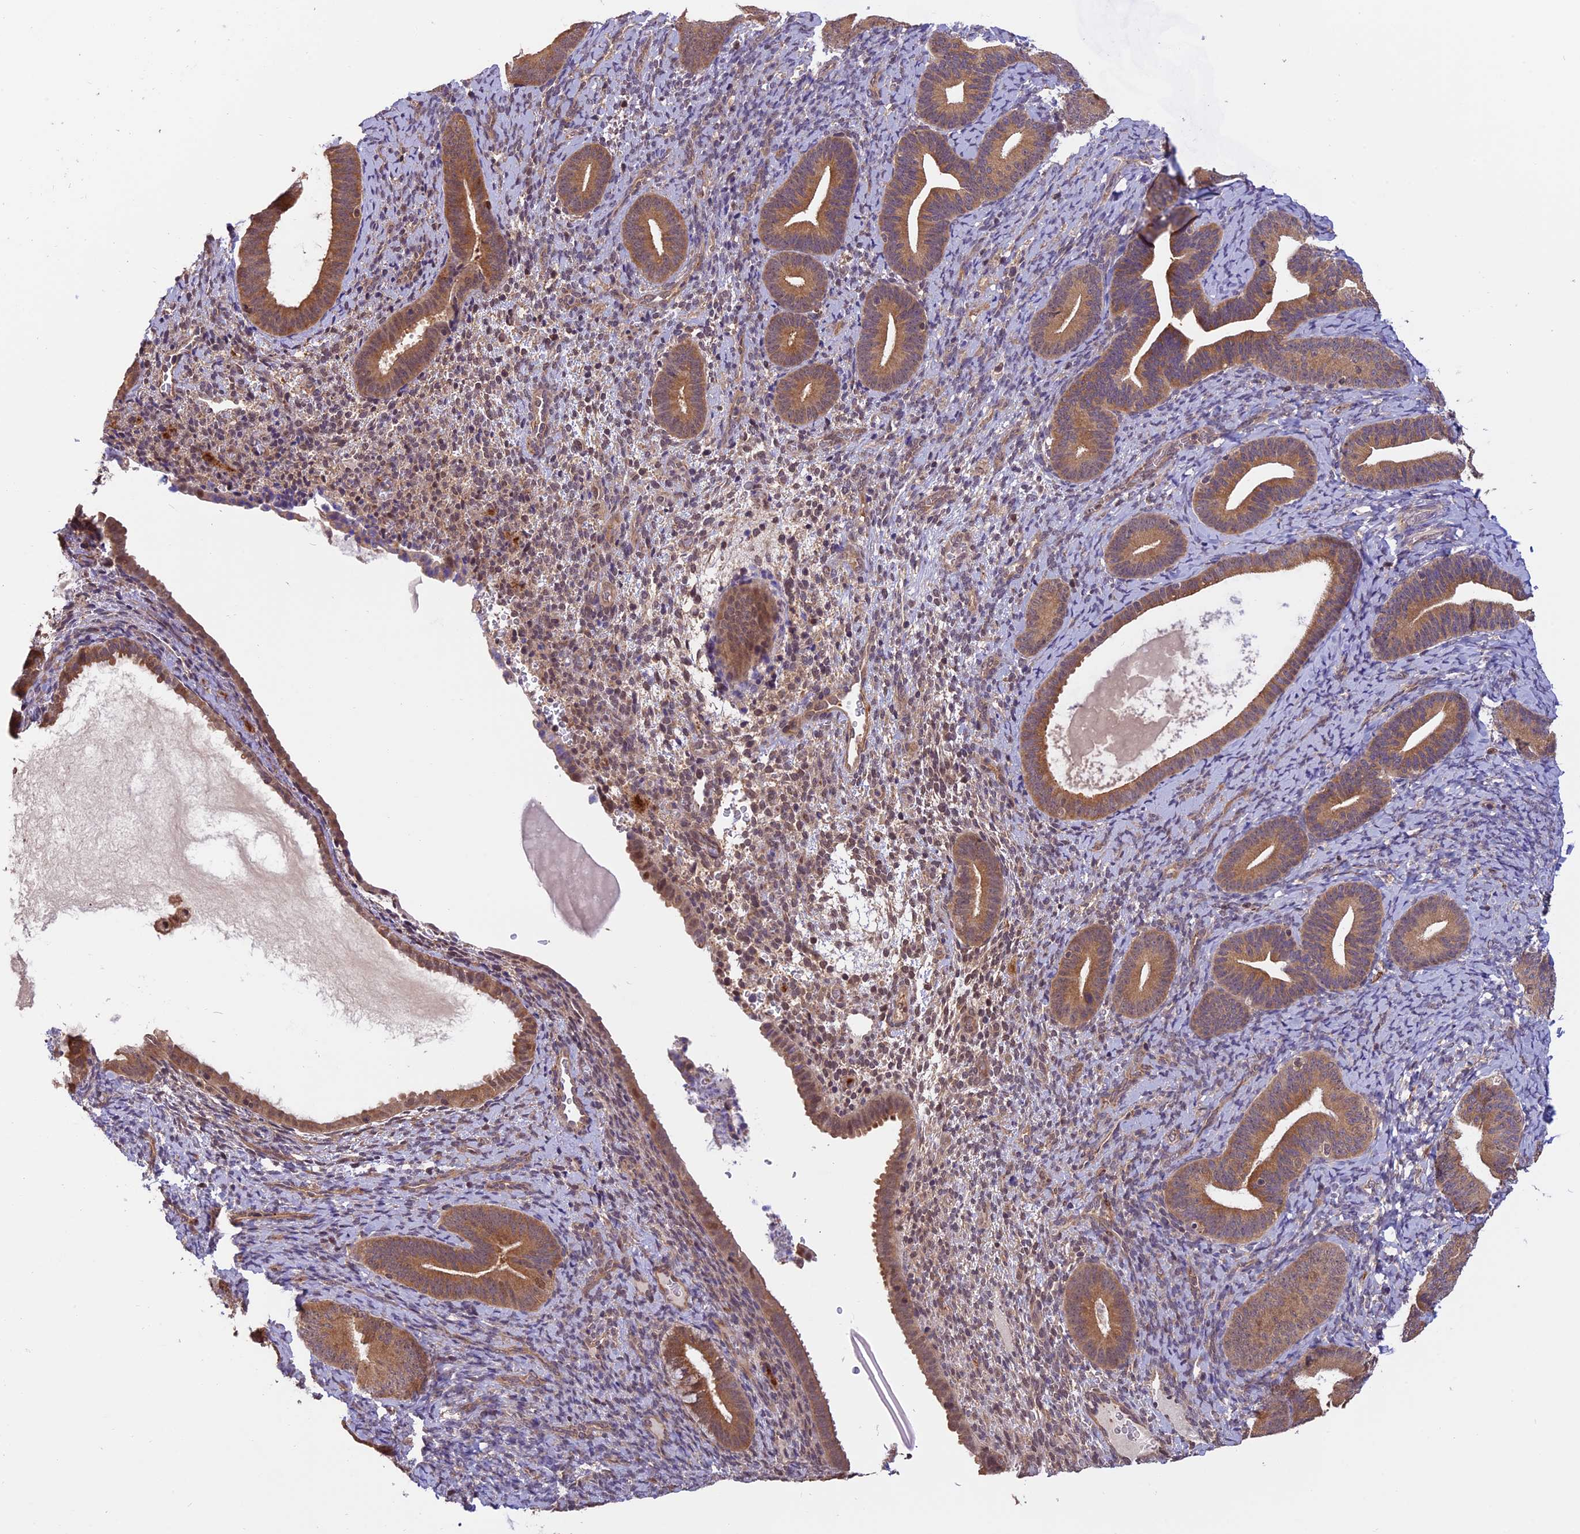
{"staining": {"intensity": "moderate", "quantity": "<25%", "location": "cytoplasmic/membranous,nuclear"}, "tissue": "endometrium", "cell_type": "Cells in endometrial stroma", "image_type": "normal", "snomed": [{"axis": "morphology", "description": "Normal tissue, NOS"}, {"axis": "topography", "description": "Endometrium"}], "caption": "Unremarkable endometrium demonstrates moderate cytoplasmic/membranous,nuclear expression in about <25% of cells in endometrial stroma, visualized by immunohistochemistry.", "gene": "PSMB3", "patient": {"sex": "female", "age": 65}}